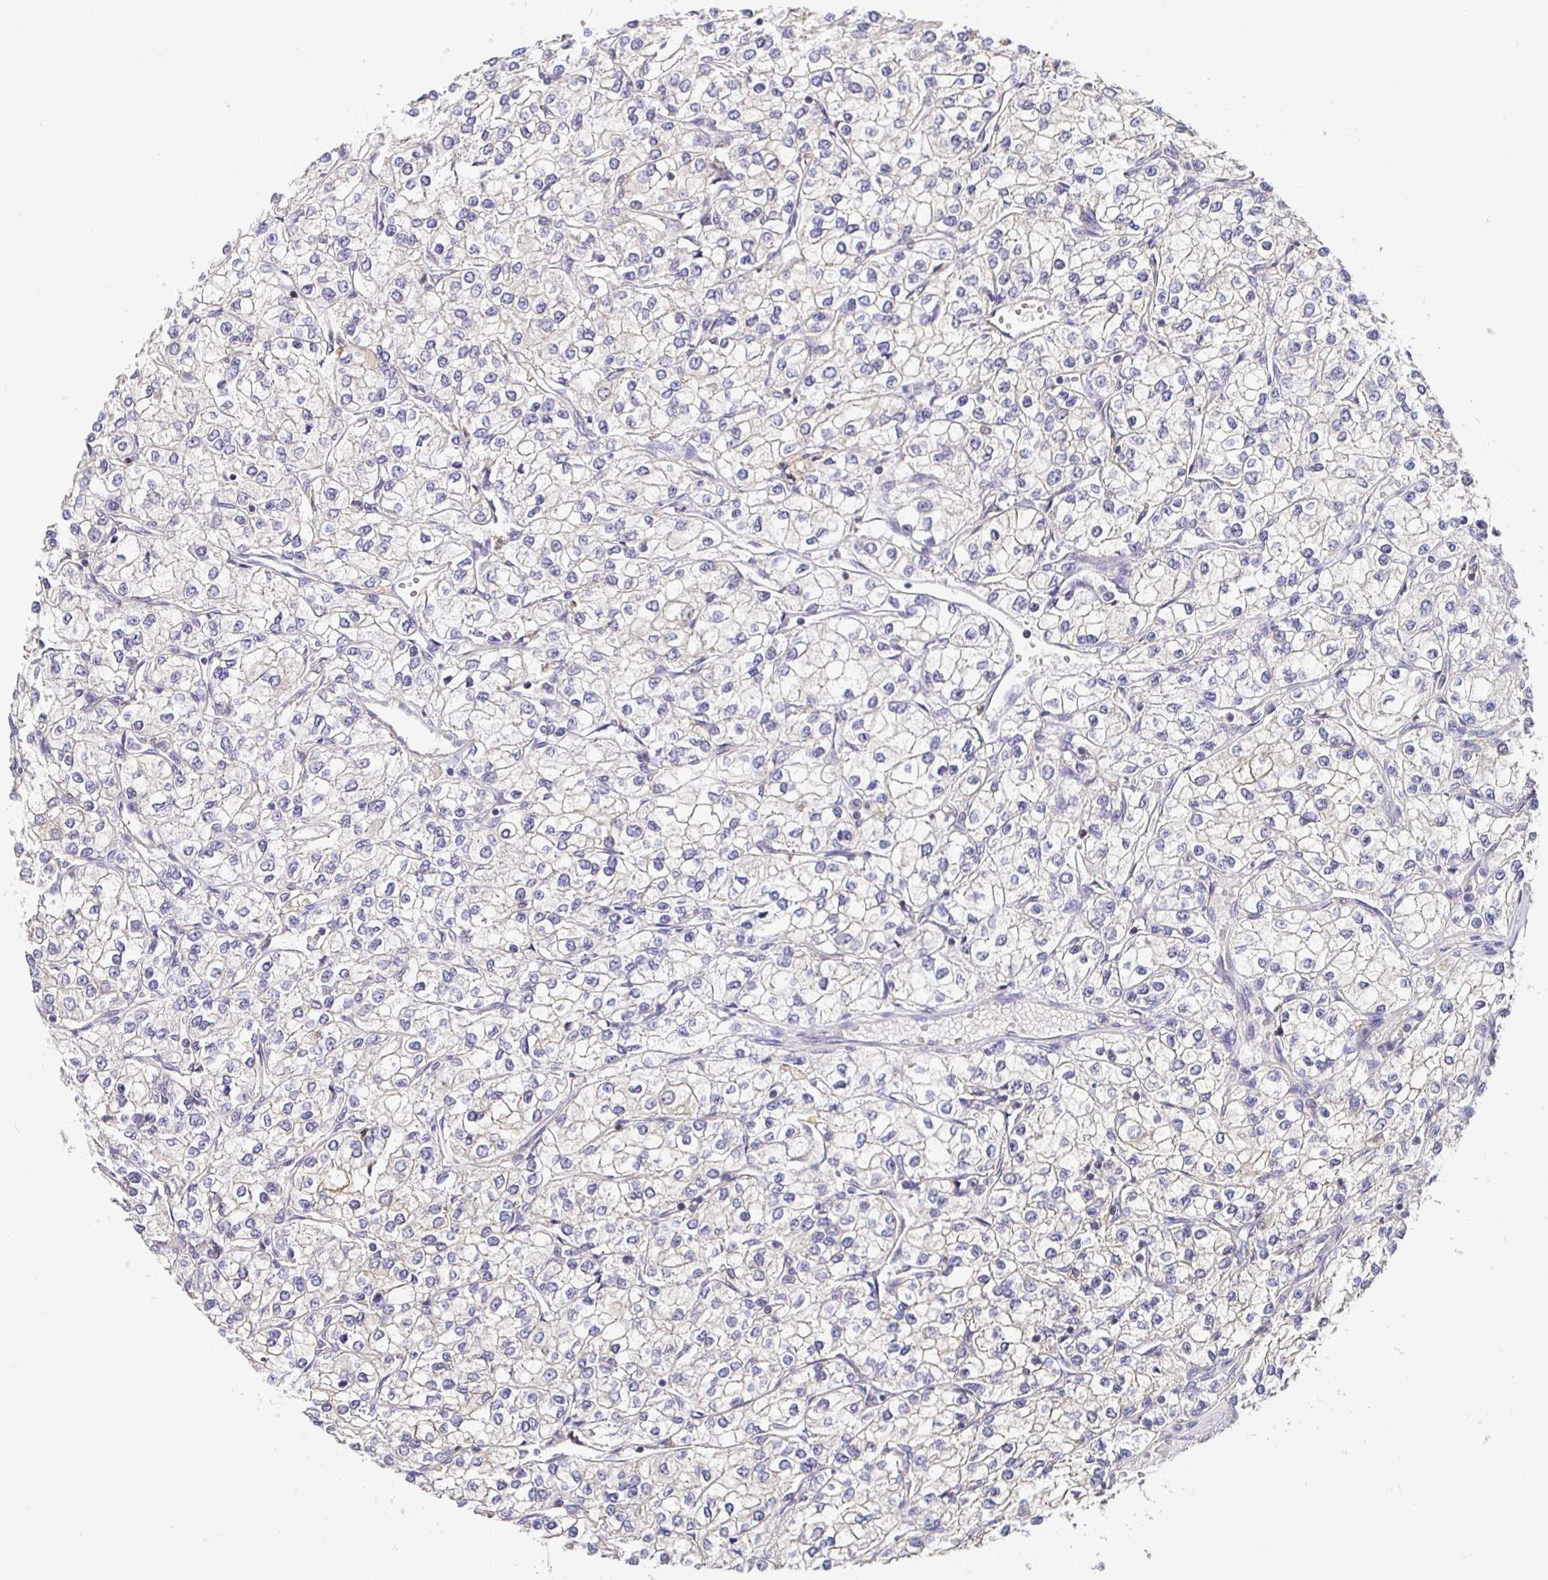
{"staining": {"intensity": "weak", "quantity": "25%-75%", "location": "cytoplasmic/membranous"}, "tissue": "renal cancer", "cell_type": "Tumor cells", "image_type": "cancer", "snomed": [{"axis": "morphology", "description": "Adenocarcinoma, NOS"}, {"axis": "topography", "description": "Kidney"}], "caption": "Immunohistochemistry staining of renal cancer, which shows low levels of weak cytoplasmic/membranous expression in approximately 25%-75% of tumor cells indicating weak cytoplasmic/membranous protein staining. The staining was performed using DAB (brown) for protein detection and nuclei were counterstained in hematoxylin (blue).", "gene": "SATB1", "patient": {"sex": "male", "age": 80}}